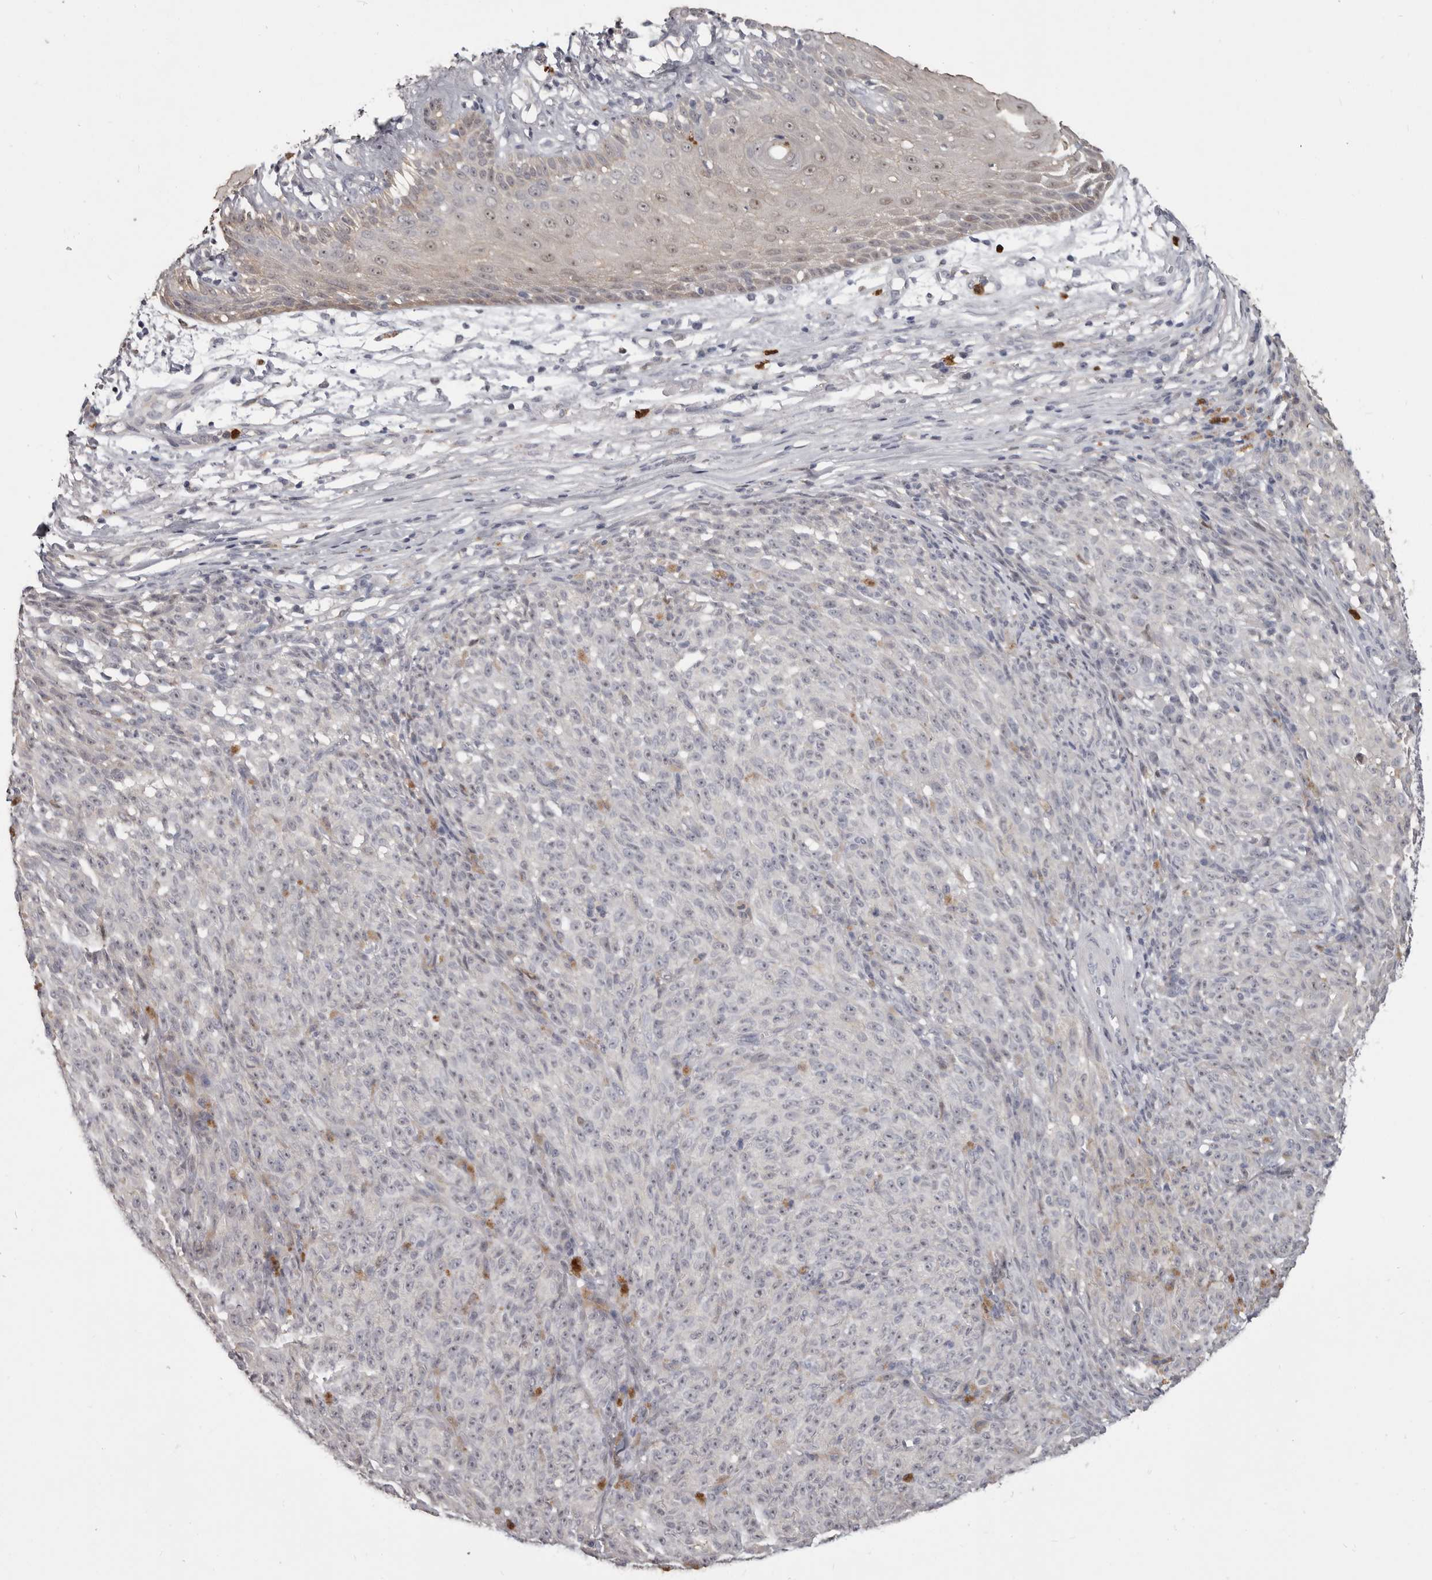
{"staining": {"intensity": "negative", "quantity": "none", "location": "none"}, "tissue": "melanoma", "cell_type": "Tumor cells", "image_type": "cancer", "snomed": [{"axis": "morphology", "description": "Malignant melanoma, NOS"}, {"axis": "topography", "description": "Skin"}], "caption": "Melanoma was stained to show a protein in brown. There is no significant staining in tumor cells.", "gene": "GPR157", "patient": {"sex": "female", "age": 82}}